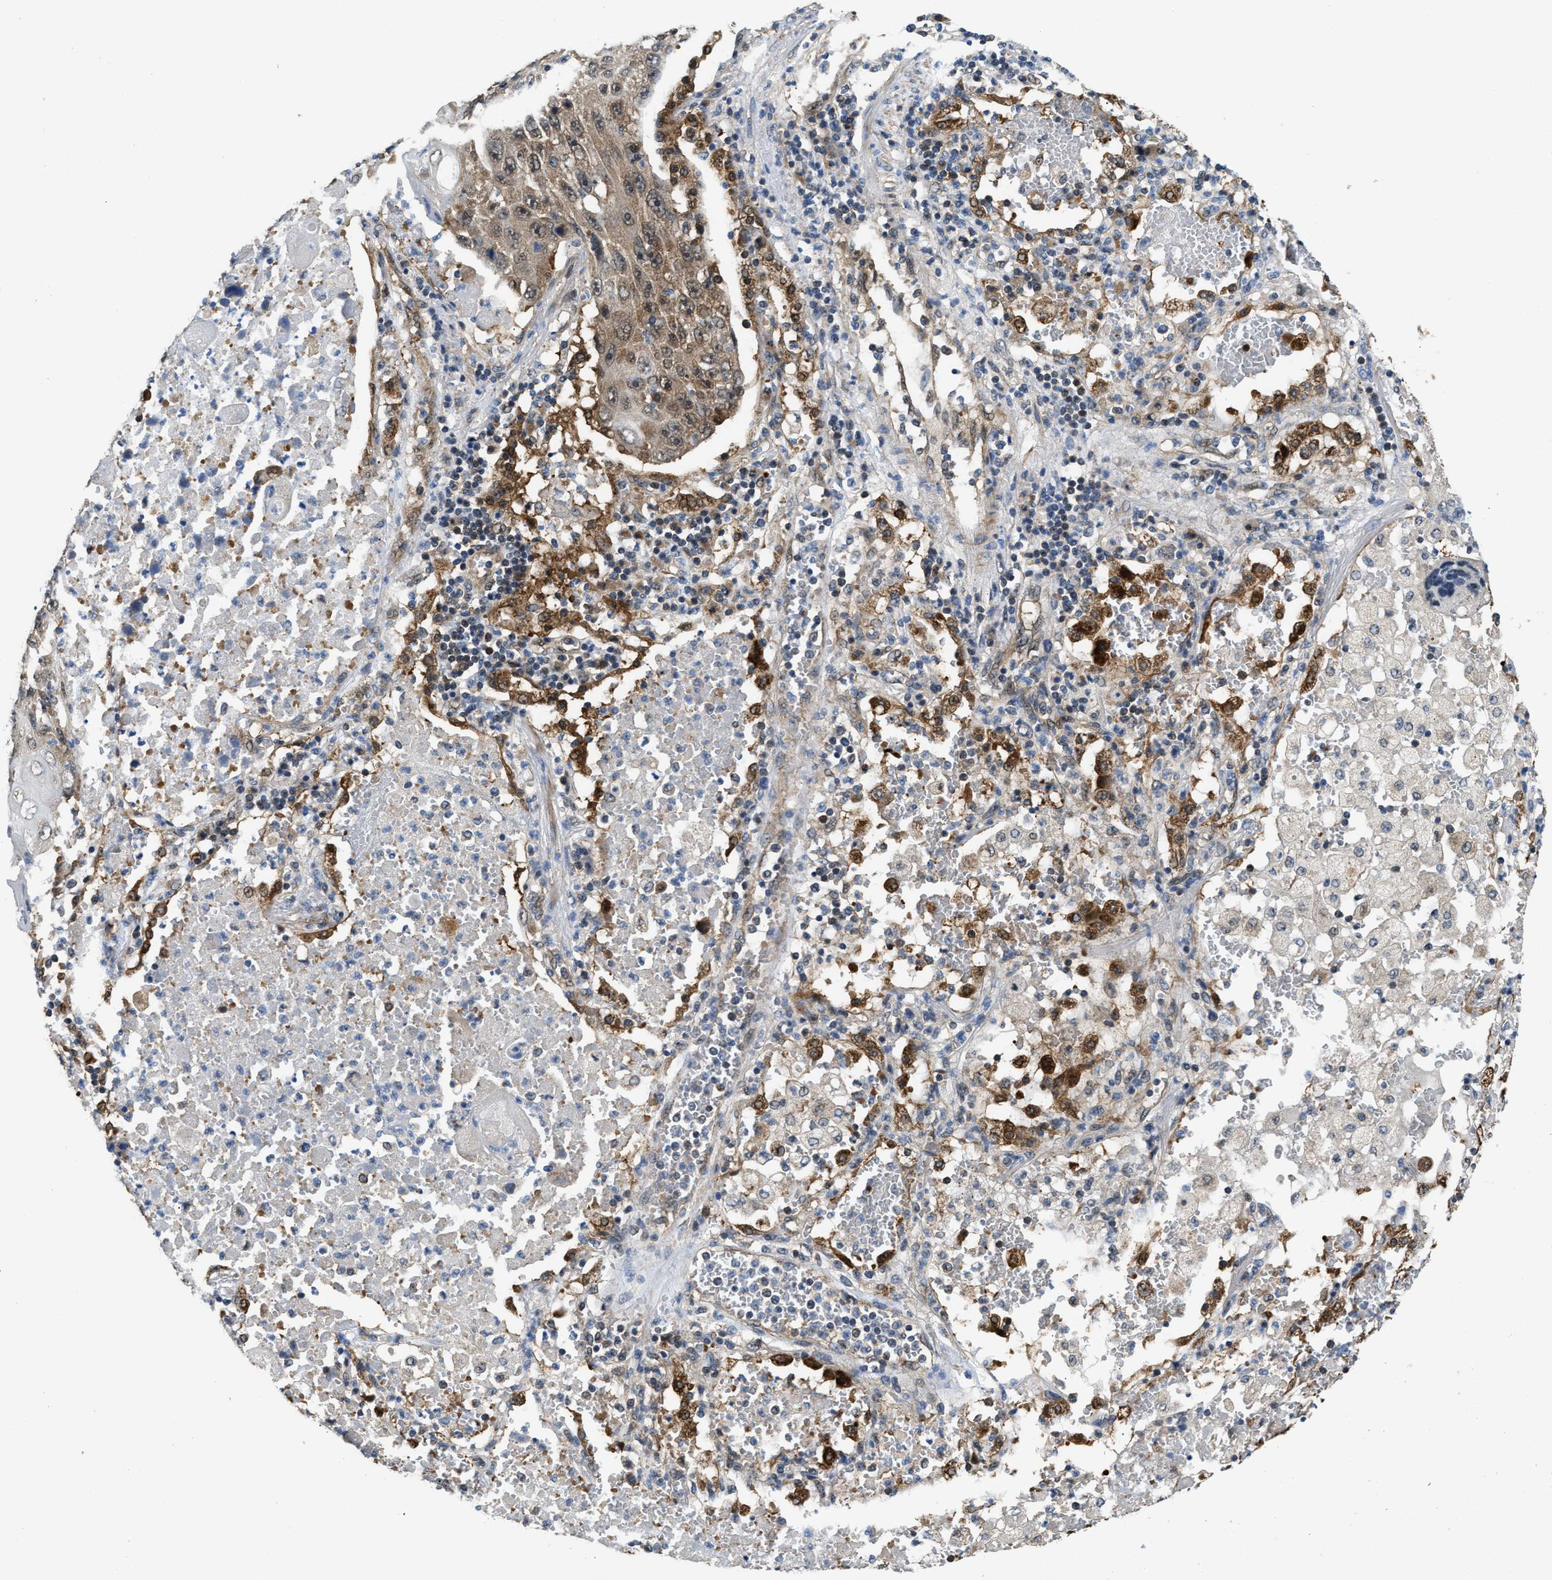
{"staining": {"intensity": "moderate", "quantity": ">75%", "location": "cytoplasmic/membranous"}, "tissue": "lung cancer", "cell_type": "Tumor cells", "image_type": "cancer", "snomed": [{"axis": "morphology", "description": "Squamous cell carcinoma, NOS"}, {"axis": "topography", "description": "Lung"}], "caption": "Lung cancer was stained to show a protein in brown. There is medium levels of moderate cytoplasmic/membranous positivity in about >75% of tumor cells.", "gene": "PPA1", "patient": {"sex": "male", "age": 61}}